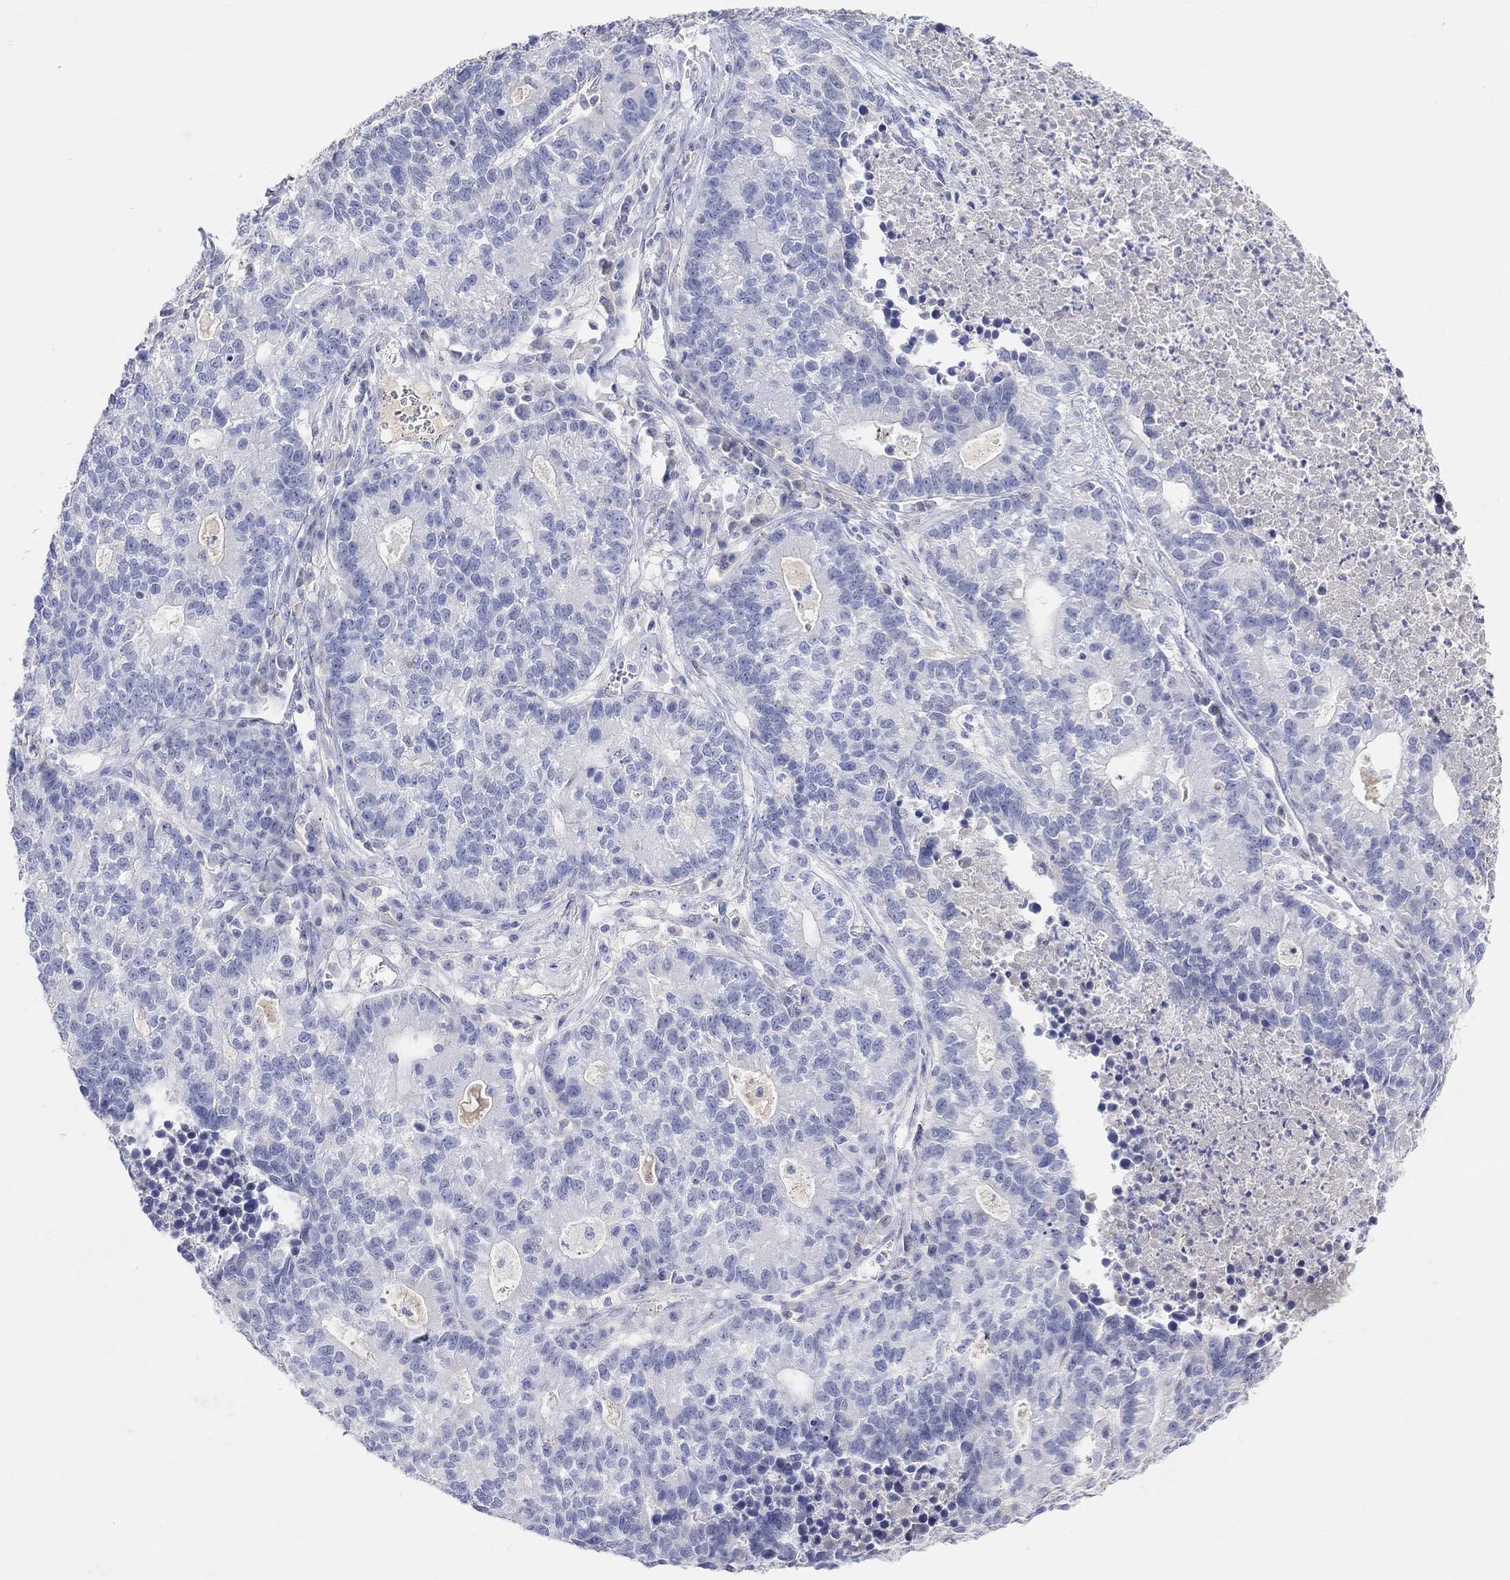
{"staining": {"intensity": "negative", "quantity": "none", "location": "none"}, "tissue": "lung cancer", "cell_type": "Tumor cells", "image_type": "cancer", "snomed": [{"axis": "morphology", "description": "Adenocarcinoma, NOS"}, {"axis": "topography", "description": "Lung"}], "caption": "Image shows no significant protein expression in tumor cells of lung cancer (adenocarcinoma).", "gene": "TYR", "patient": {"sex": "male", "age": 57}}